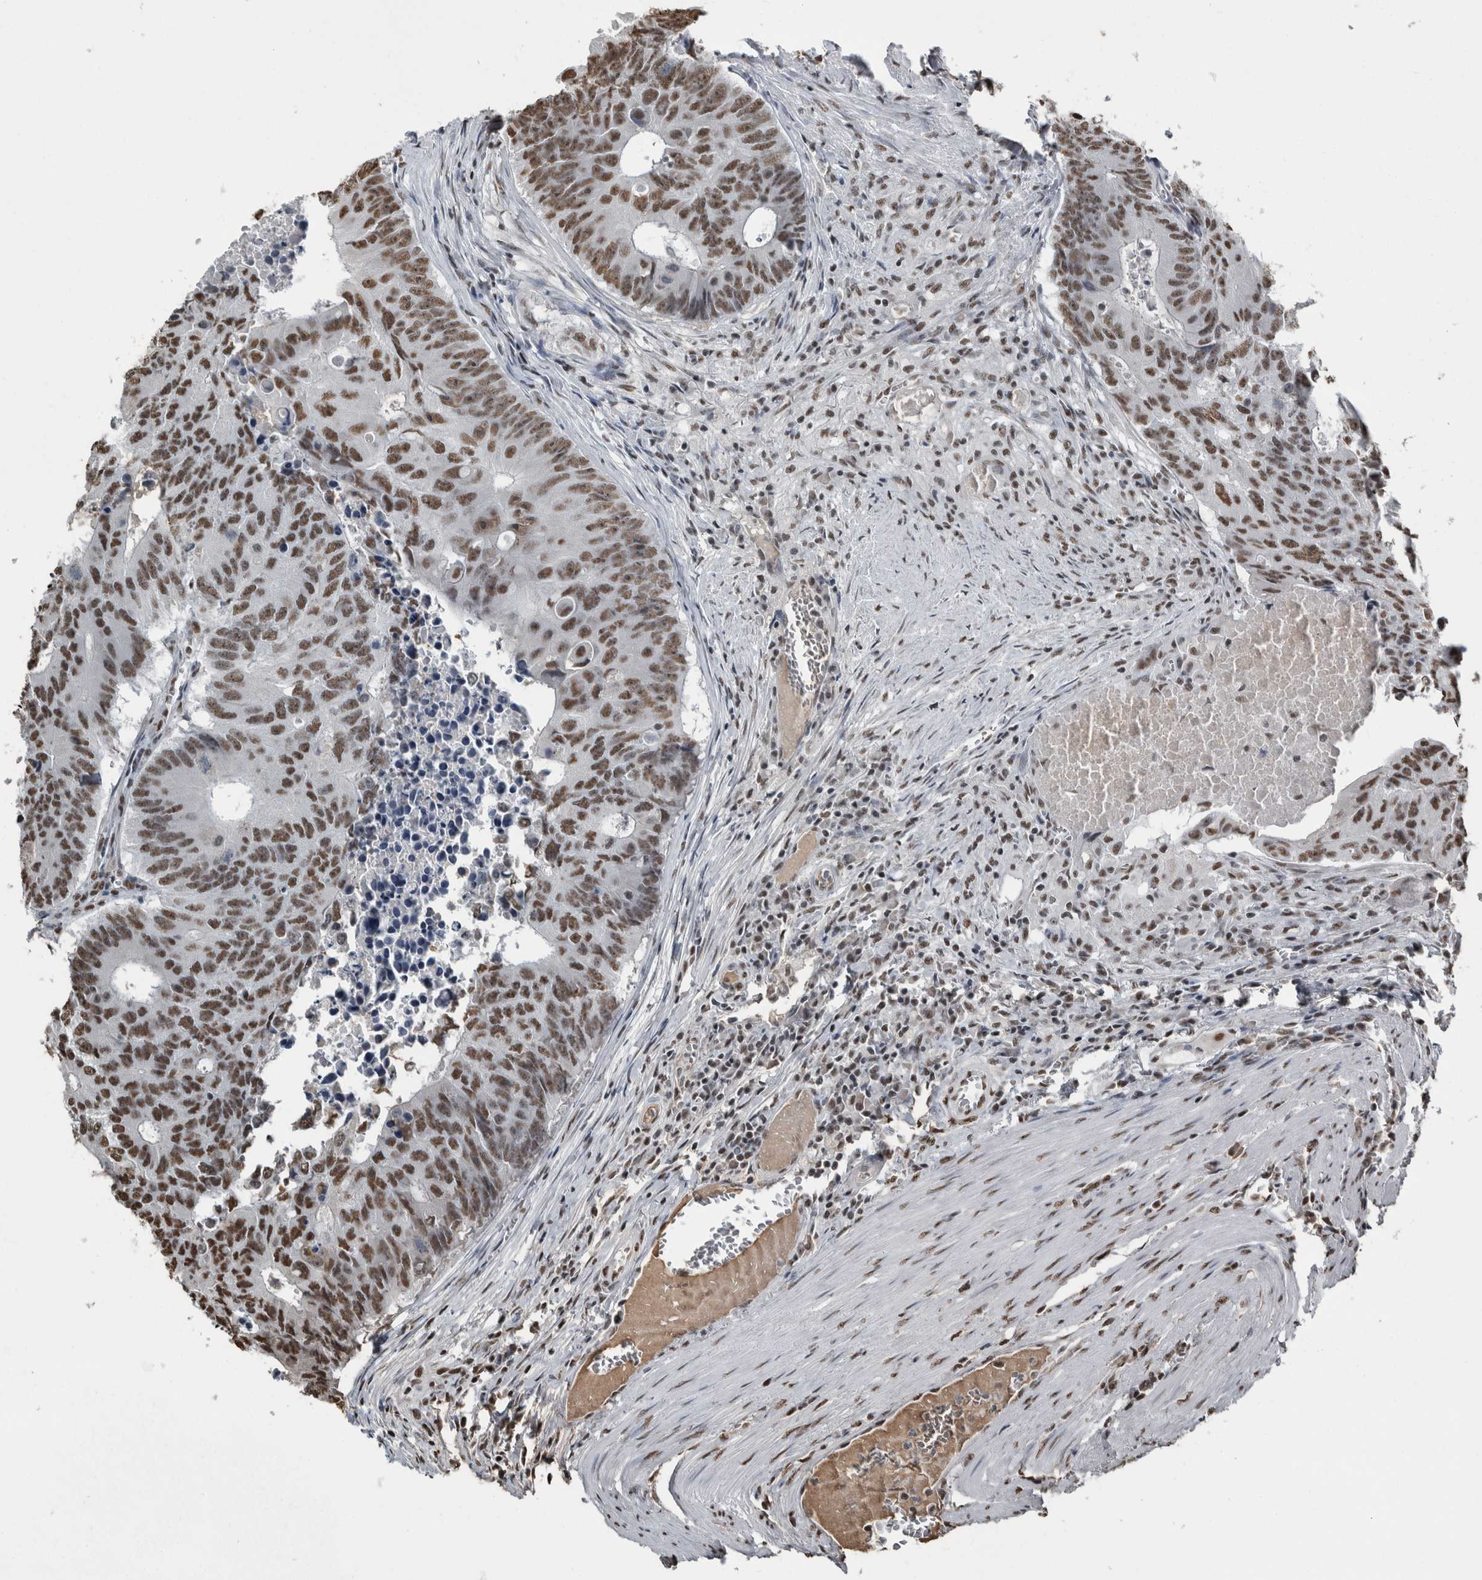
{"staining": {"intensity": "strong", "quantity": ">75%", "location": "nuclear"}, "tissue": "colorectal cancer", "cell_type": "Tumor cells", "image_type": "cancer", "snomed": [{"axis": "morphology", "description": "Adenocarcinoma, NOS"}, {"axis": "topography", "description": "Colon"}], "caption": "This is an image of immunohistochemistry (IHC) staining of colorectal cancer, which shows strong expression in the nuclear of tumor cells.", "gene": "TGS1", "patient": {"sex": "male", "age": 87}}